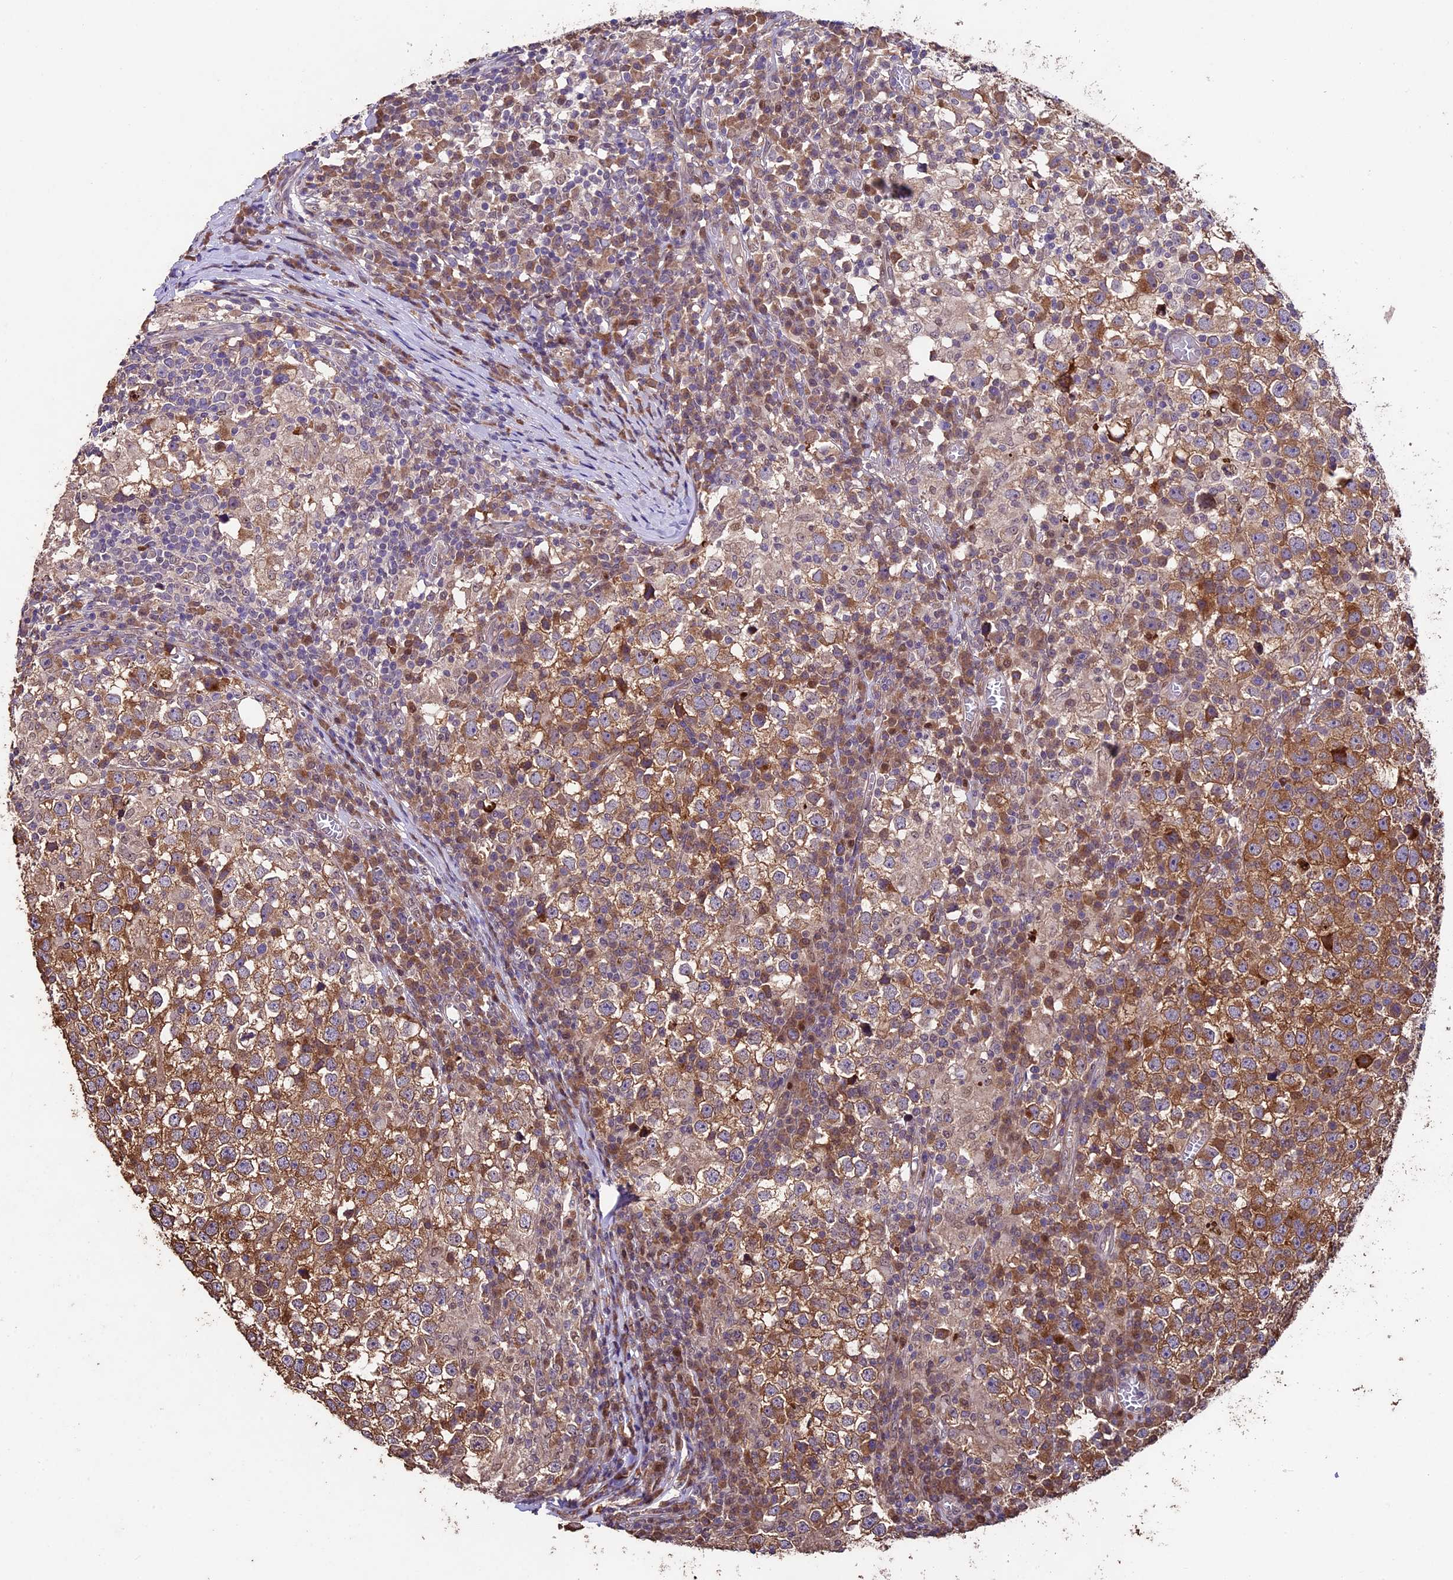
{"staining": {"intensity": "moderate", "quantity": ">75%", "location": "cytoplasmic/membranous"}, "tissue": "testis cancer", "cell_type": "Tumor cells", "image_type": "cancer", "snomed": [{"axis": "morphology", "description": "Seminoma, NOS"}, {"axis": "topography", "description": "Testis"}], "caption": "IHC micrograph of neoplastic tissue: seminoma (testis) stained using immunohistochemistry (IHC) demonstrates medium levels of moderate protein expression localized specifically in the cytoplasmic/membranous of tumor cells, appearing as a cytoplasmic/membranous brown color.", "gene": "SBNO2", "patient": {"sex": "male", "age": 65}}